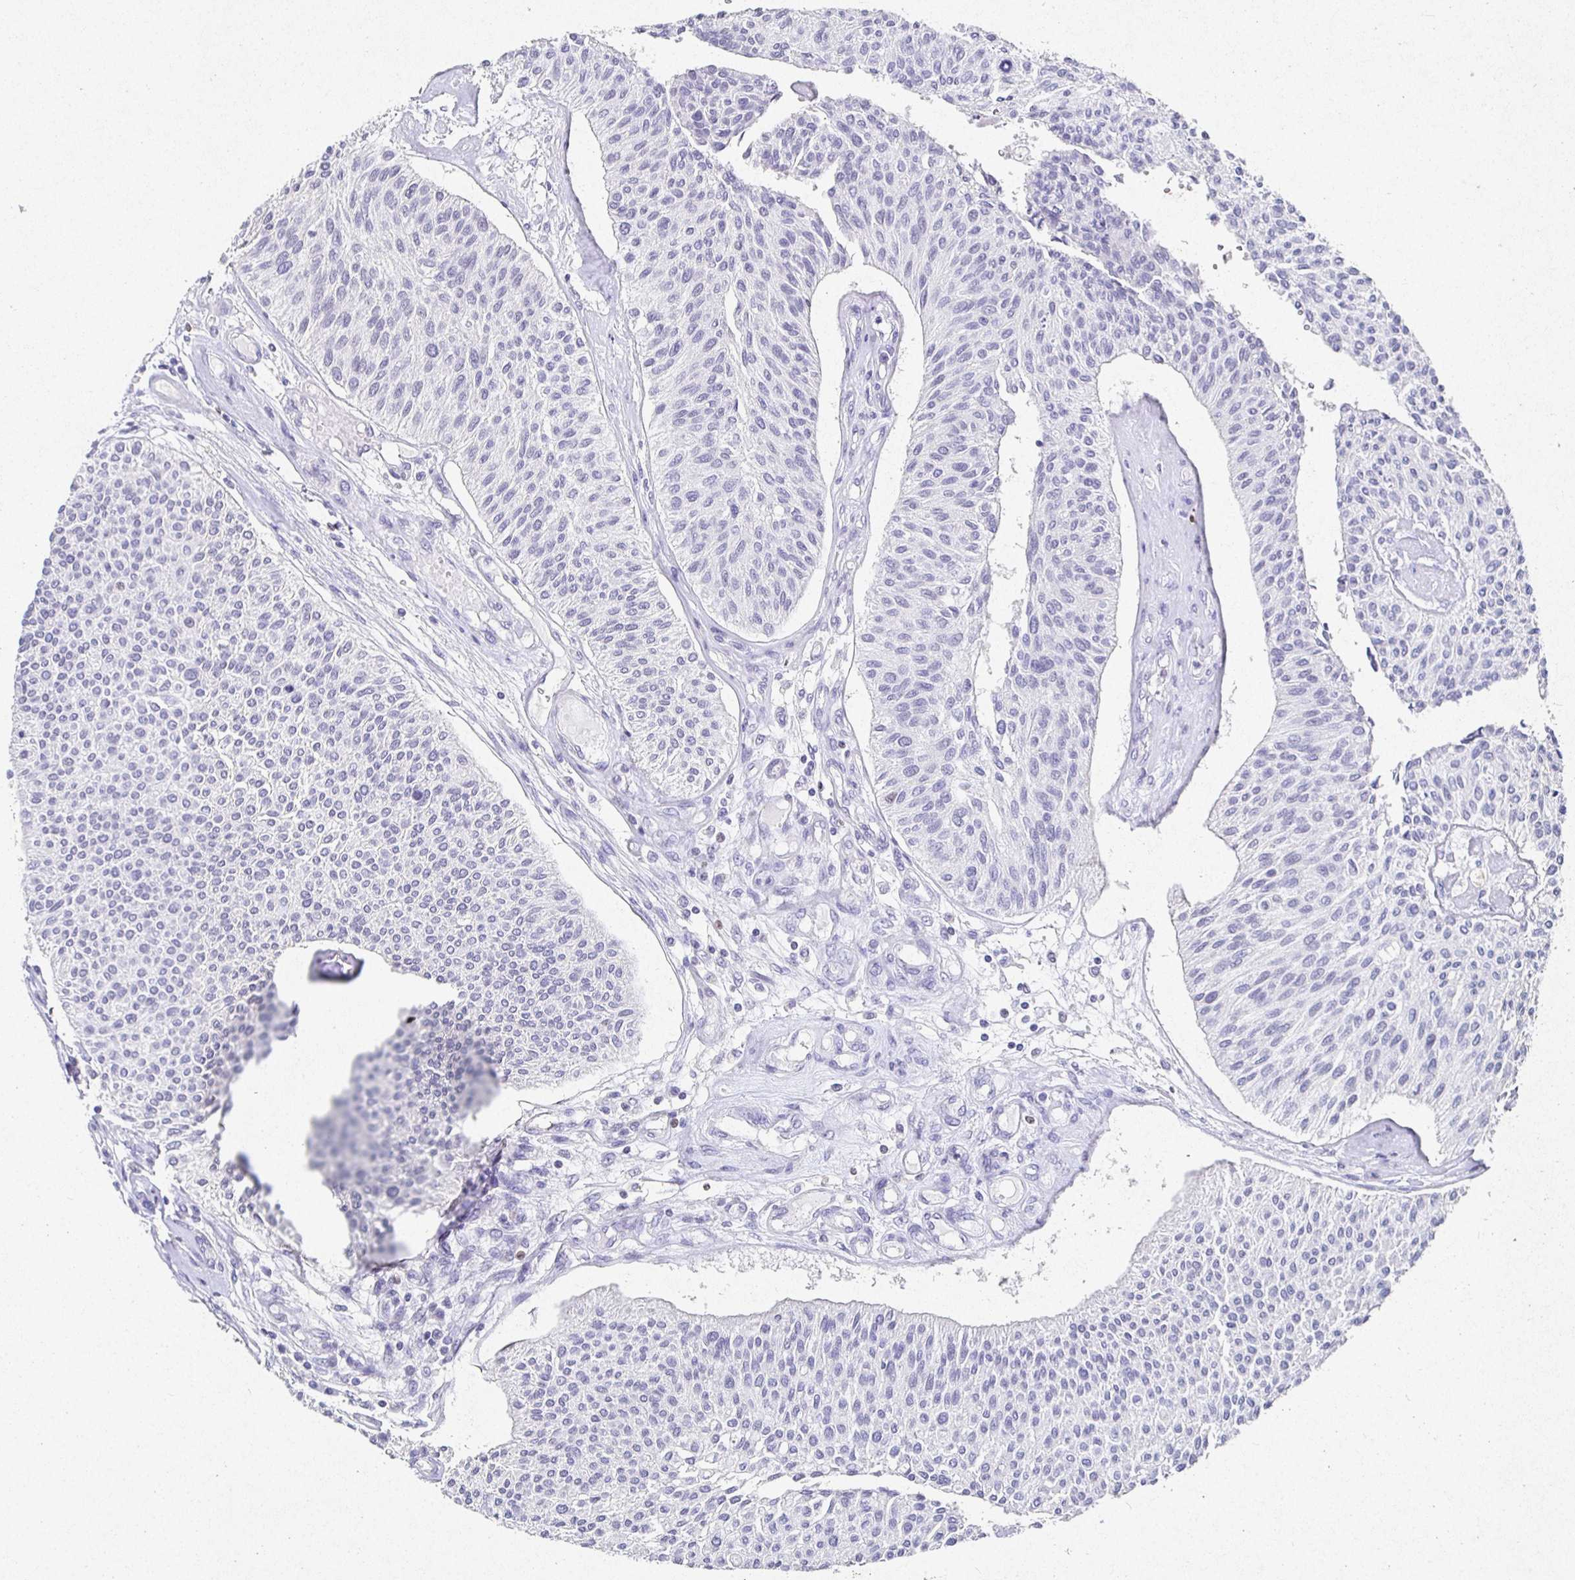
{"staining": {"intensity": "negative", "quantity": "none", "location": "none"}, "tissue": "urothelial cancer", "cell_type": "Tumor cells", "image_type": "cancer", "snomed": [{"axis": "morphology", "description": "Urothelial carcinoma, NOS"}, {"axis": "topography", "description": "Urinary bladder"}], "caption": "DAB (3,3'-diaminobenzidine) immunohistochemical staining of human urothelial cancer exhibits no significant expression in tumor cells.", "gene": "SATB1", "patient": {"sex": "male", "age": 55}}